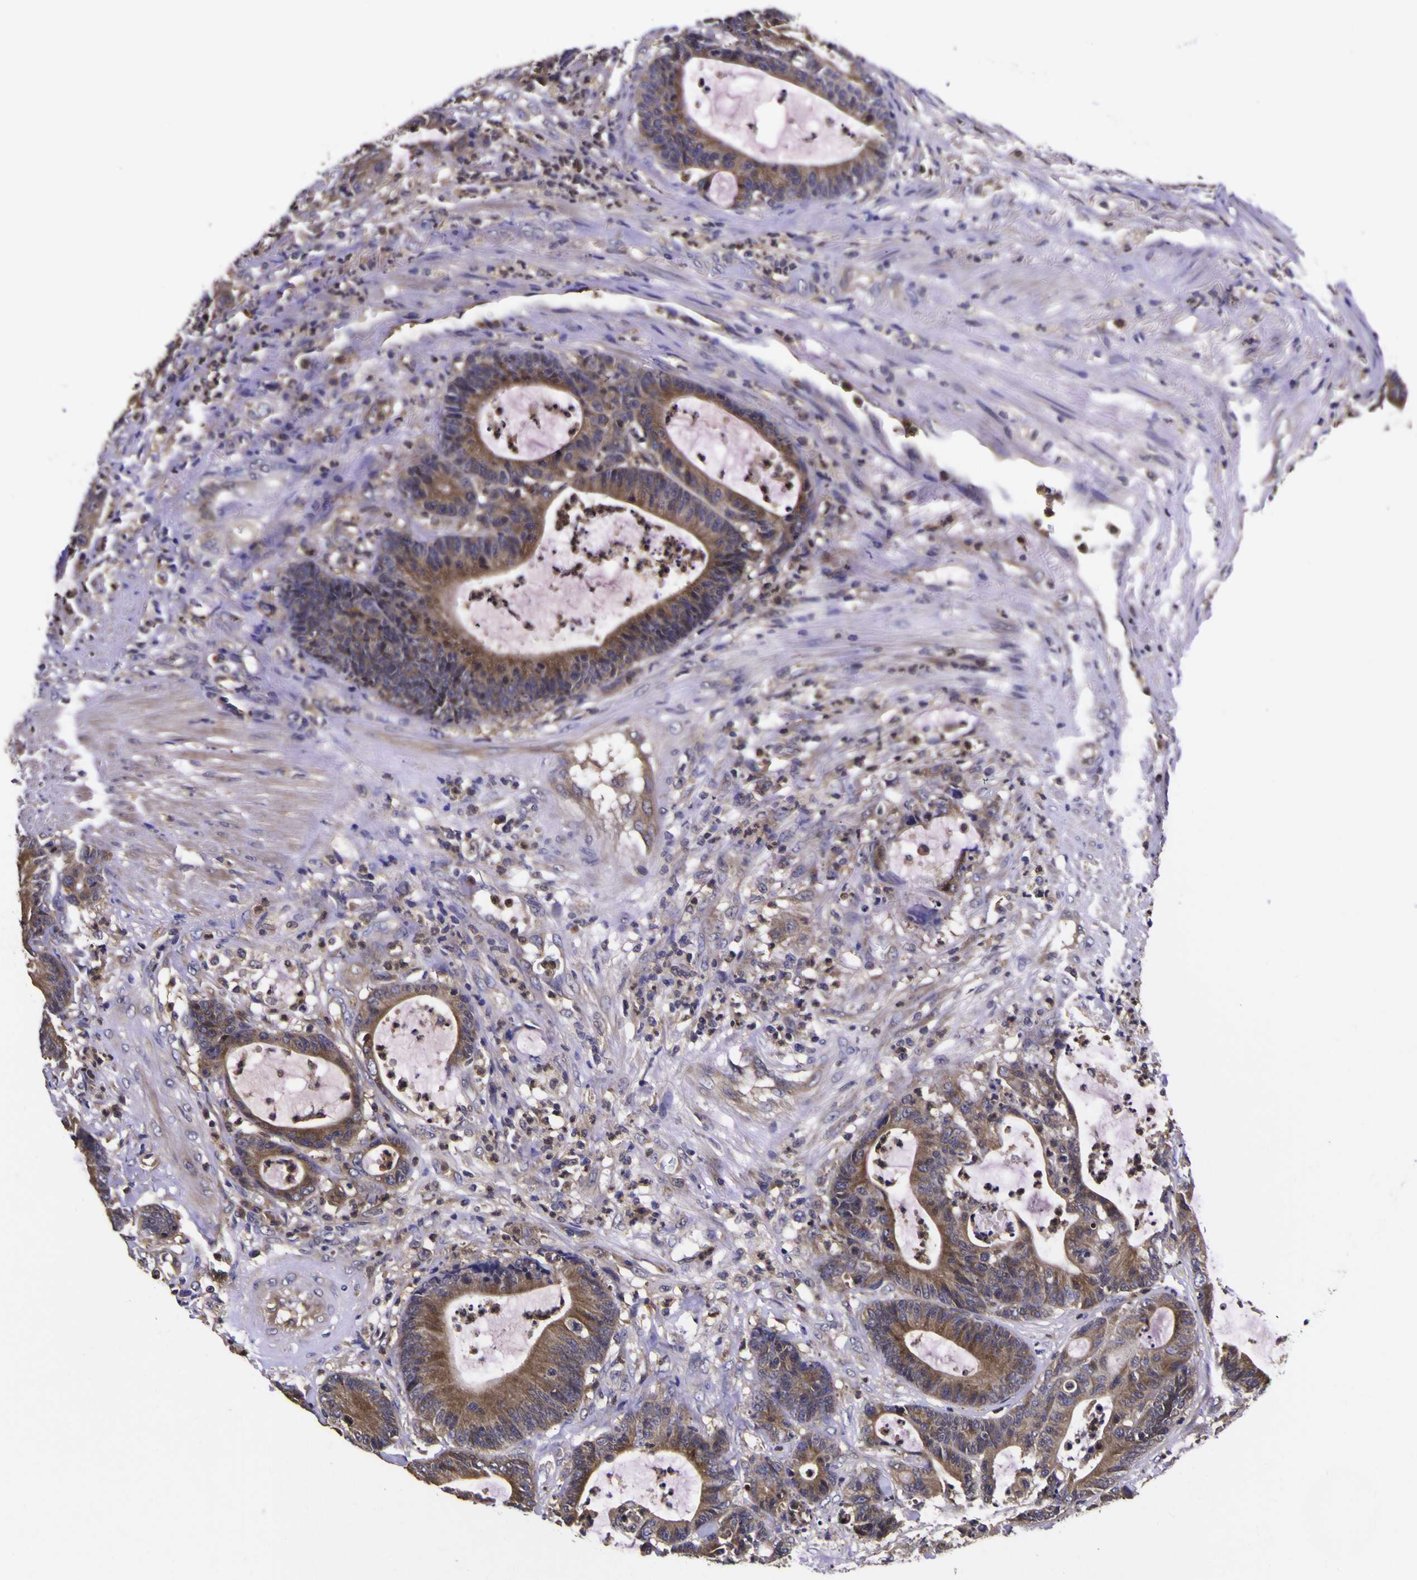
{"staining": {"intensity": "moderate", "quantity": ">75%", "location": "cytoplasmic/membranous"}, "tissue": "colorectal cancer", "cell_type": "Tumor cells", "image_type": "cancer", "snomed": [{"axis": "morphology", "description": "Adenocarcinoma, NOS"}, {"axis": "topography", "description": "Colon"}], "caption": "A photomicrograph of human adenocarcinoma (colorectal) stained for a protein reveals moderate cytoplasmic/membranous brown staining in tumor cells.", "gene": "MAPK14", "patient": {"sex": "female", "age": 84}}